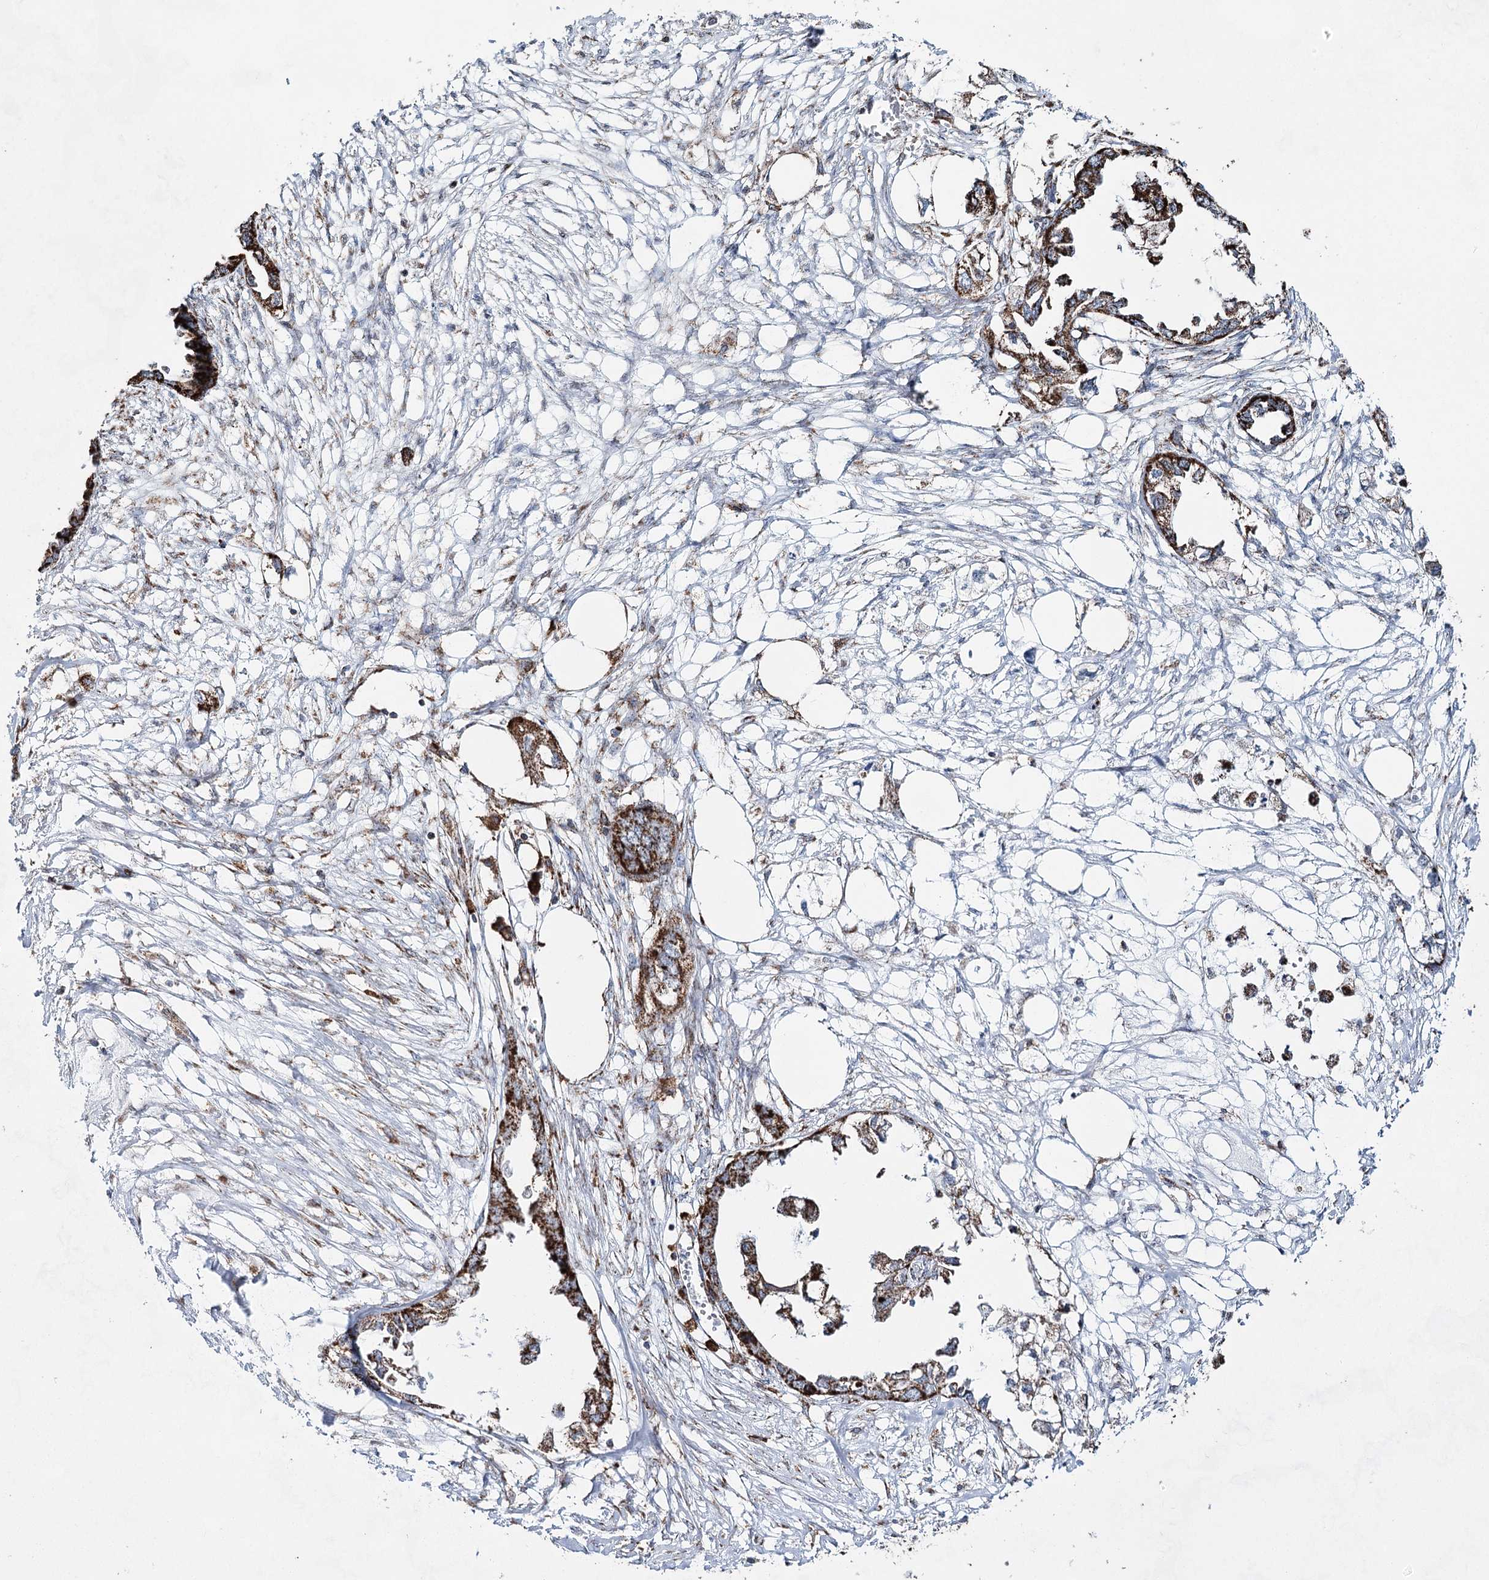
{"staining": {"intensity": "strong", "quantity": ">75%", "location": "cytoplasmic/membranous"}, "tissue": "endometrial cancer", "cell_type": "Tumor cells", "image_type": "cancer", "snomed": [{"axis": "morphology", "description": "Adenocarcinoma, NOS"}, {"axis": "morphology", "description": "Adenocarcinoma, metastatic, NOS"}, {"axis": "topography", "description": "Adipose tissue"}, {"axis": "topography", "description": "Endometrium"}], "caption": "Endometrial cancer stained for a protein (brown) demonstrates strong cytoplasmic/membranous positive staining in approximately >75% of tumor cells.", "gene": "CWF19L1", "patient": {"sex": "female", "age": 67}}